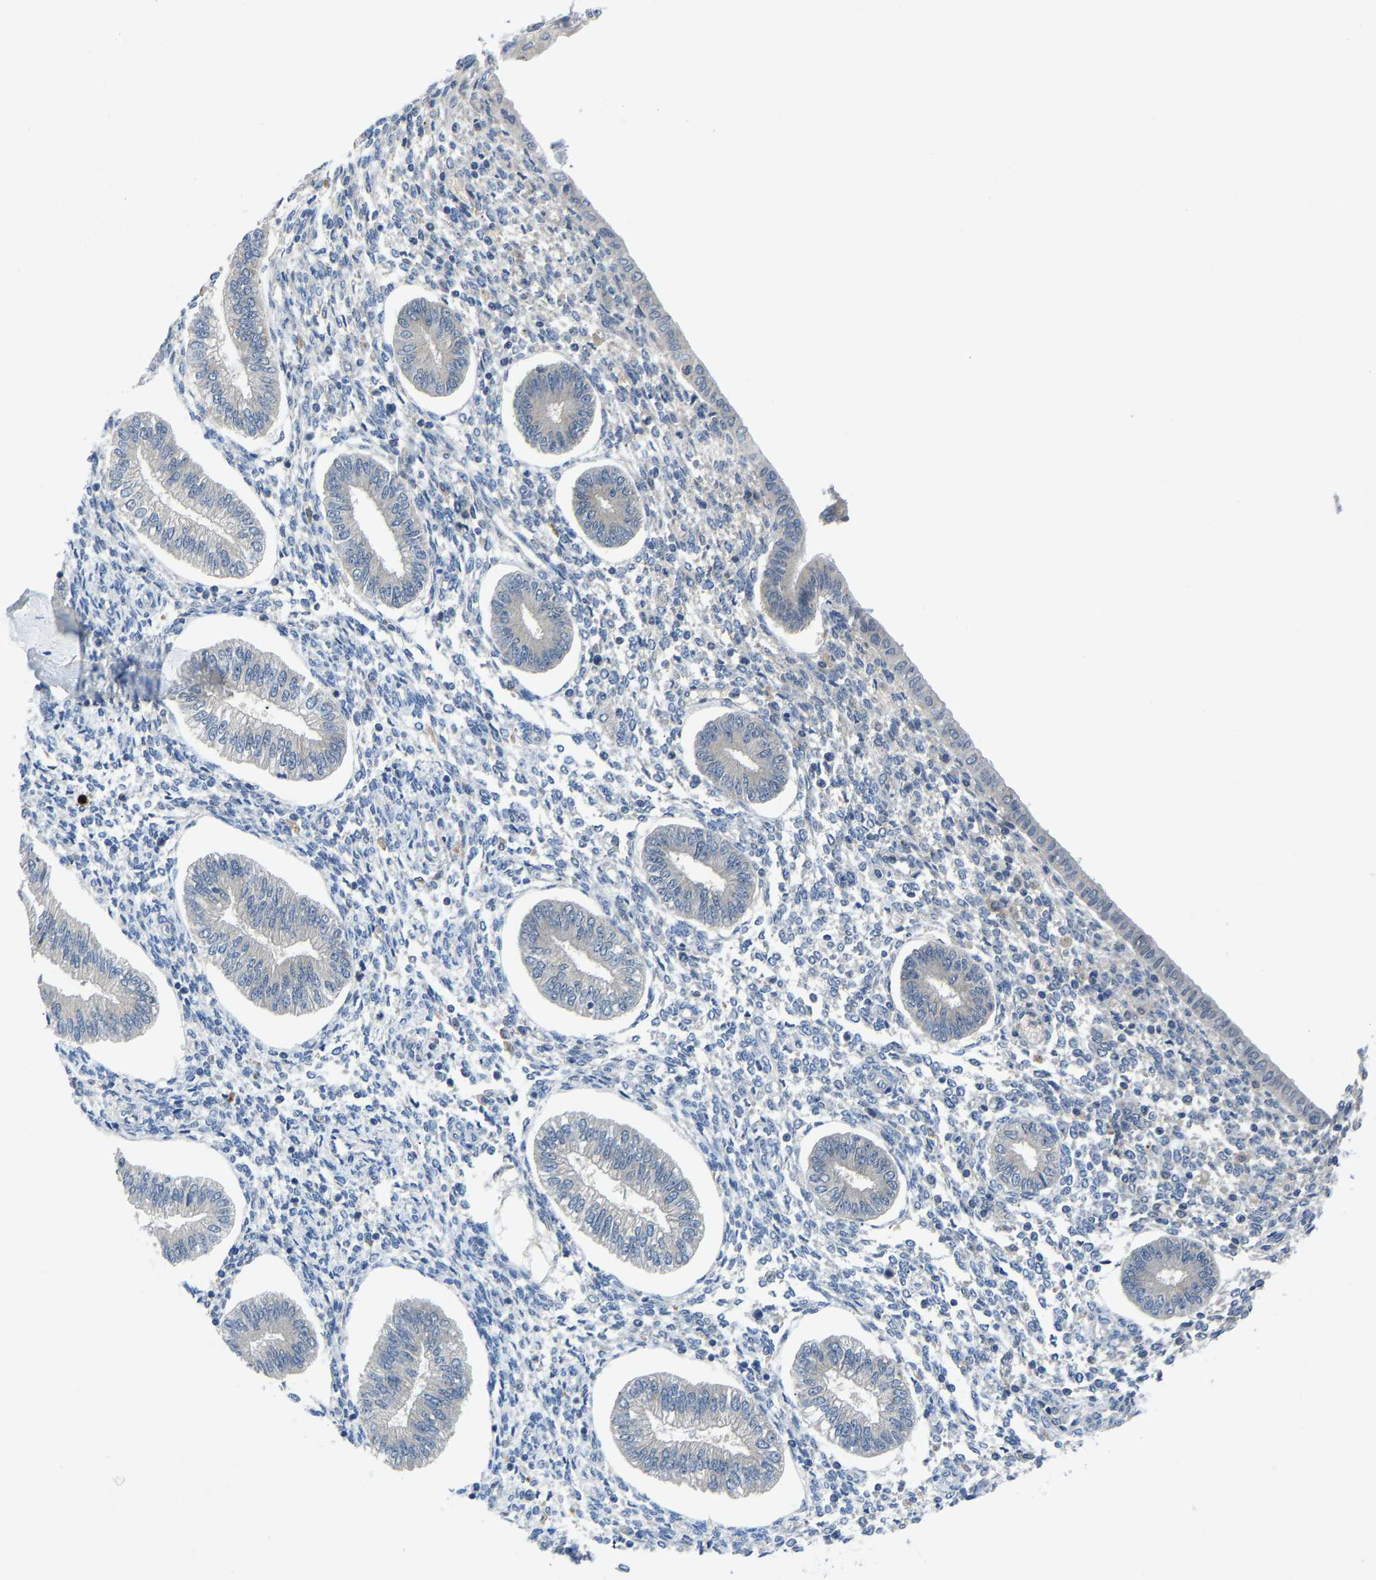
{"staining": {"intensity": "weak", "quantity": "<25%", "location": "cytoplasmic/membranous"}, "tissue": "endometrium", "cell_type": "Cells in endometrial stroma", "image_type": "normal", "snomed": [{"axis": "morphology", "description": "Normal tissue, NOS"}, {"axis": "topography", "description": "Endometrium"}], "caption": "Immunohistochemistry photomicrograph of normal endometrium: human endometrium stained with DAB demonstrates no significant protein expression in cells in endometrial stroma.", "gene": "PDE7A", "patient": {"sex": "female", "age": 50}}